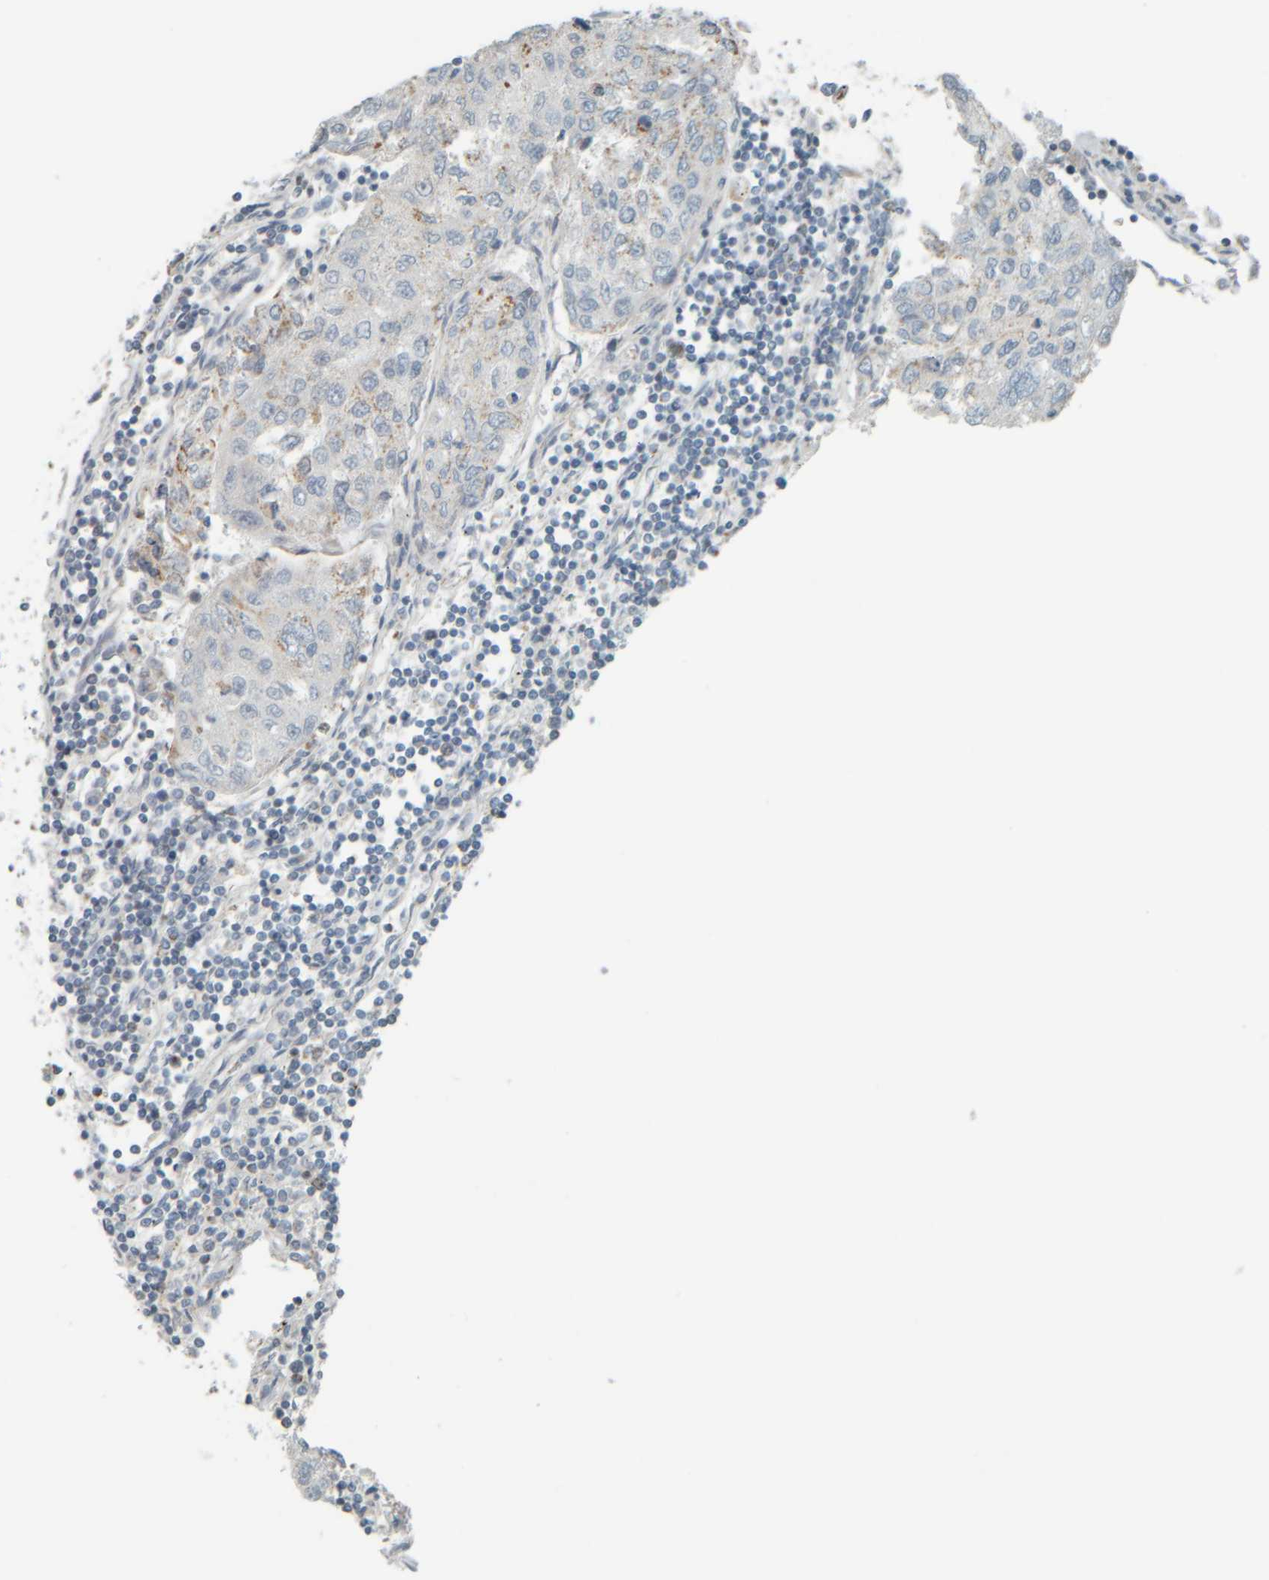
{"staining": {"intensity": "weak", "quantity": "<25%", "location": "cytoplasmic/membranous"}, "tissue": "urothelial cancer", "cell_type": "Tumor cells", "image_type": "cancer", "snomed": [{"axis": "morphology", "description": "Urothelial carcinoma, High grade"}, {"axis": "topography", "description": "Lymph node"}, {"axis": "topography", "description": "Urinary bladder"}], "caption": "Tumor cells are negative for brown protein staining in urothelial carcinoma (high-grade).", "gene": "PTGES3L-AARSD1", "patient": {"sex": "male", "age": 51}}